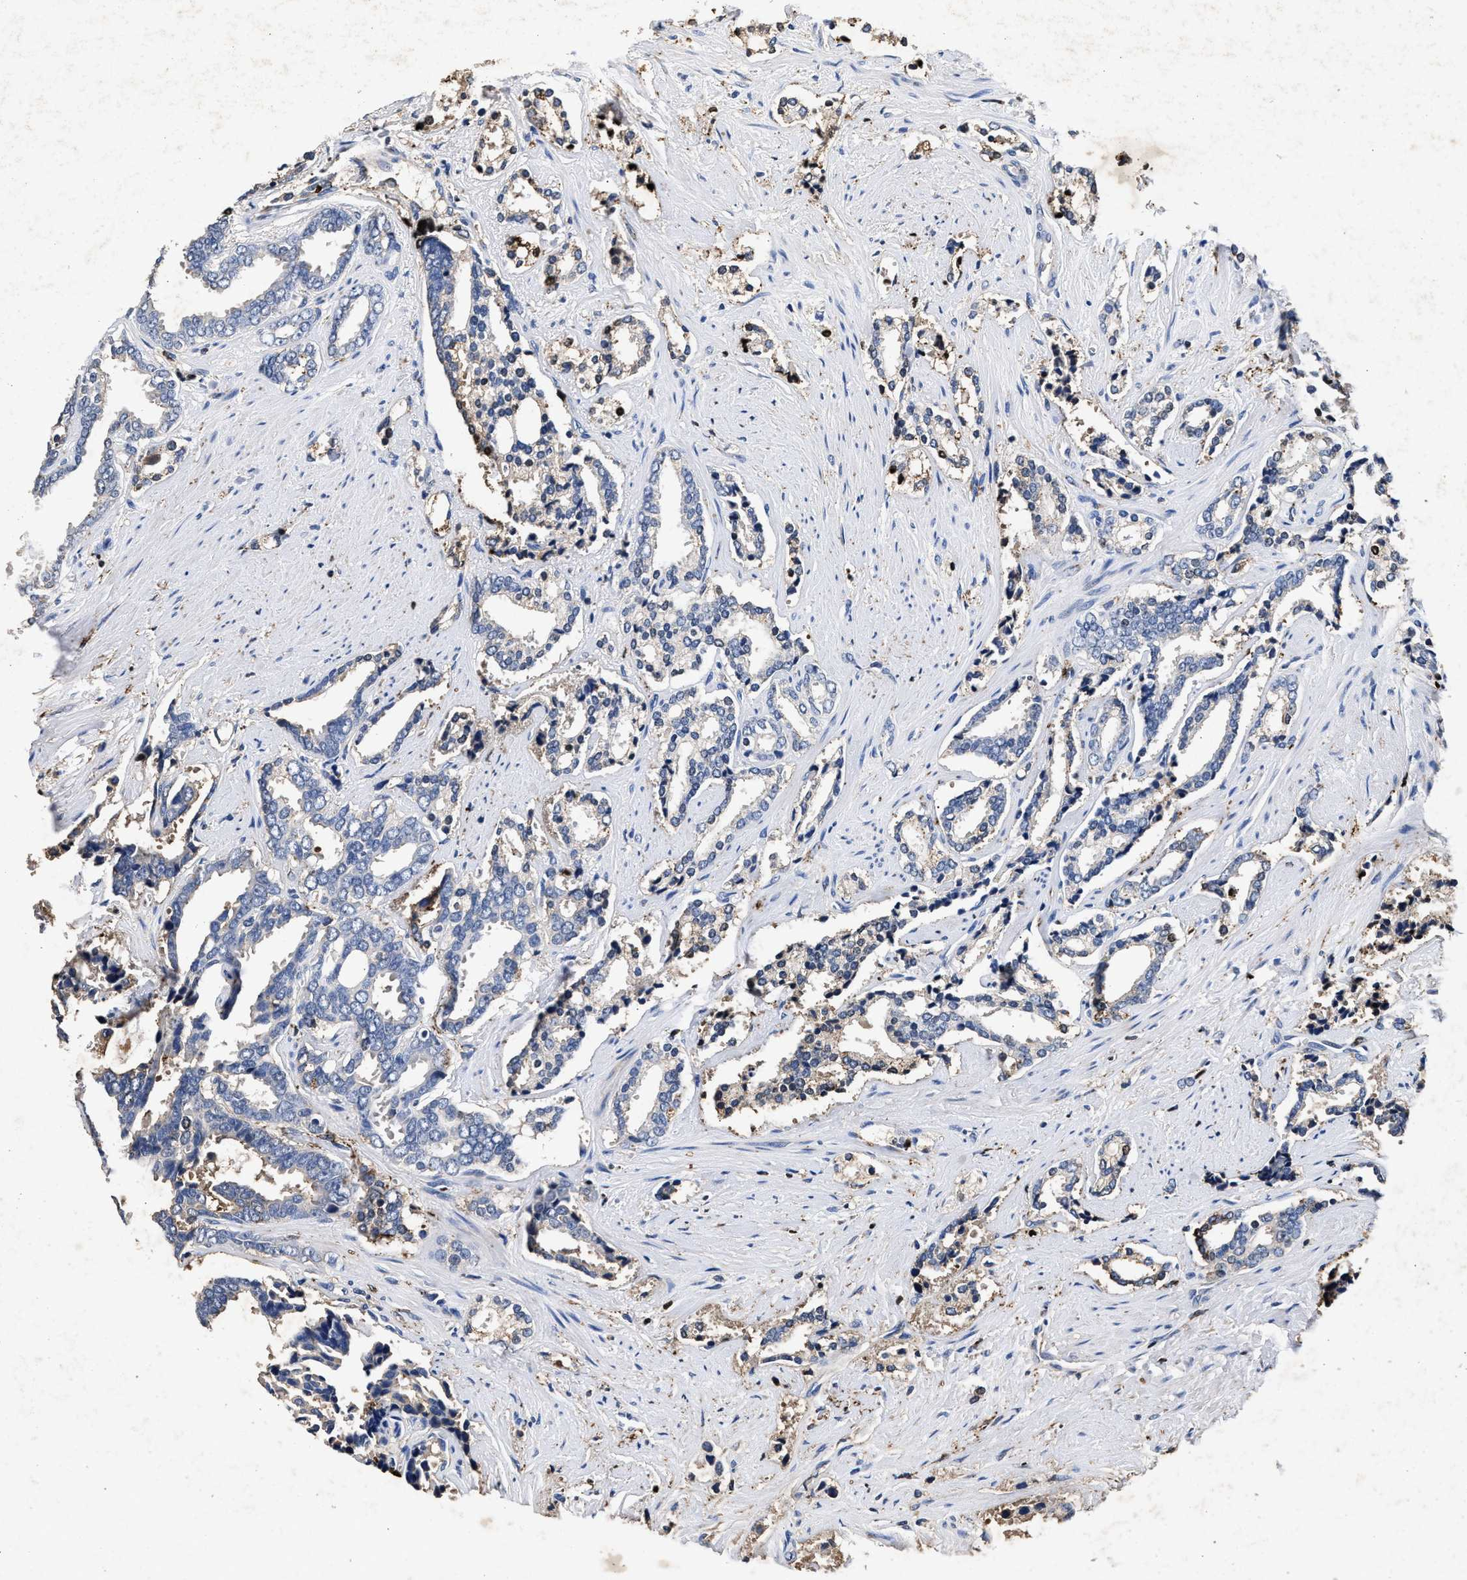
{"staining": {"intensity": "negative", "quantity": "none", "location": "none"}, "tissue": "prostate cancer", "cell_type": "Tumor cells", "image_type": "cancer", "snomed": [{"axis": "morphology", "description": "Adenocarcinoma, High grade"}, {"axis": "topography", "description": "Prostate"}], "caption": "Immunohistochemical staining of human prostate cancer shows no significant expression in tumor cells.", "gene": "LTB4R2", "patient": {"sex": "male", "age": 67}}